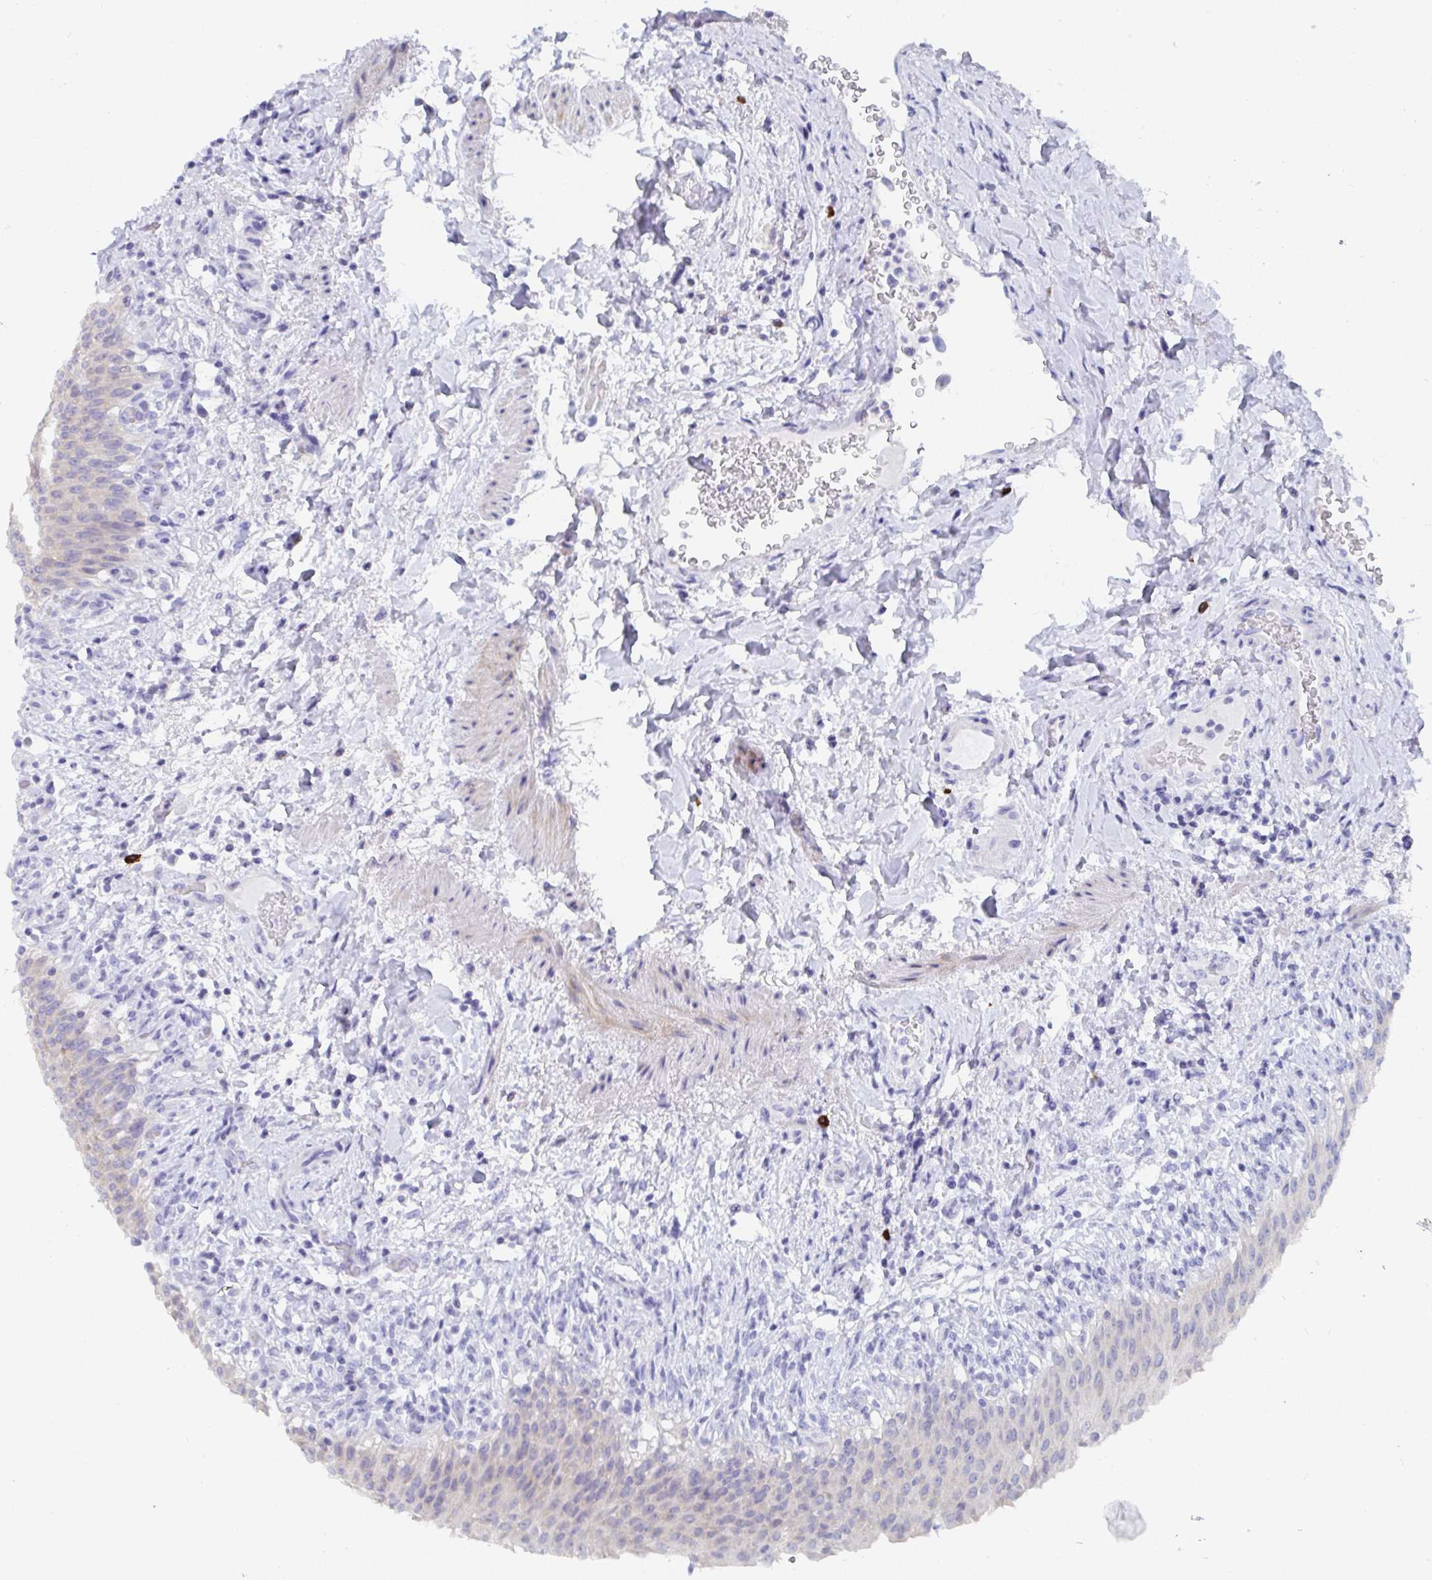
{"staining": {"intensity": "negative", "quantity": "none", "location": "none"}, "tissue": "urinary bladder", "cell_type": "Urothelial cells", "image_type": "normal", "snomed": [{"axis": "morphology", "description": "Normal tissue, NOS"}, {"axis": "topography", "description": "Urinary bladder"}, {"axis": "topography", "description": "Peripheral nerve tissue"}], "caption": "A high-resolution micrograph shows immunohistochemistry (IHC) staining of unremarkable urinary bladder, which demonstrates no significant expression in urothelial cells.", "gene": "GRIA1", "patient": {"sex": "female", "age": 60}}